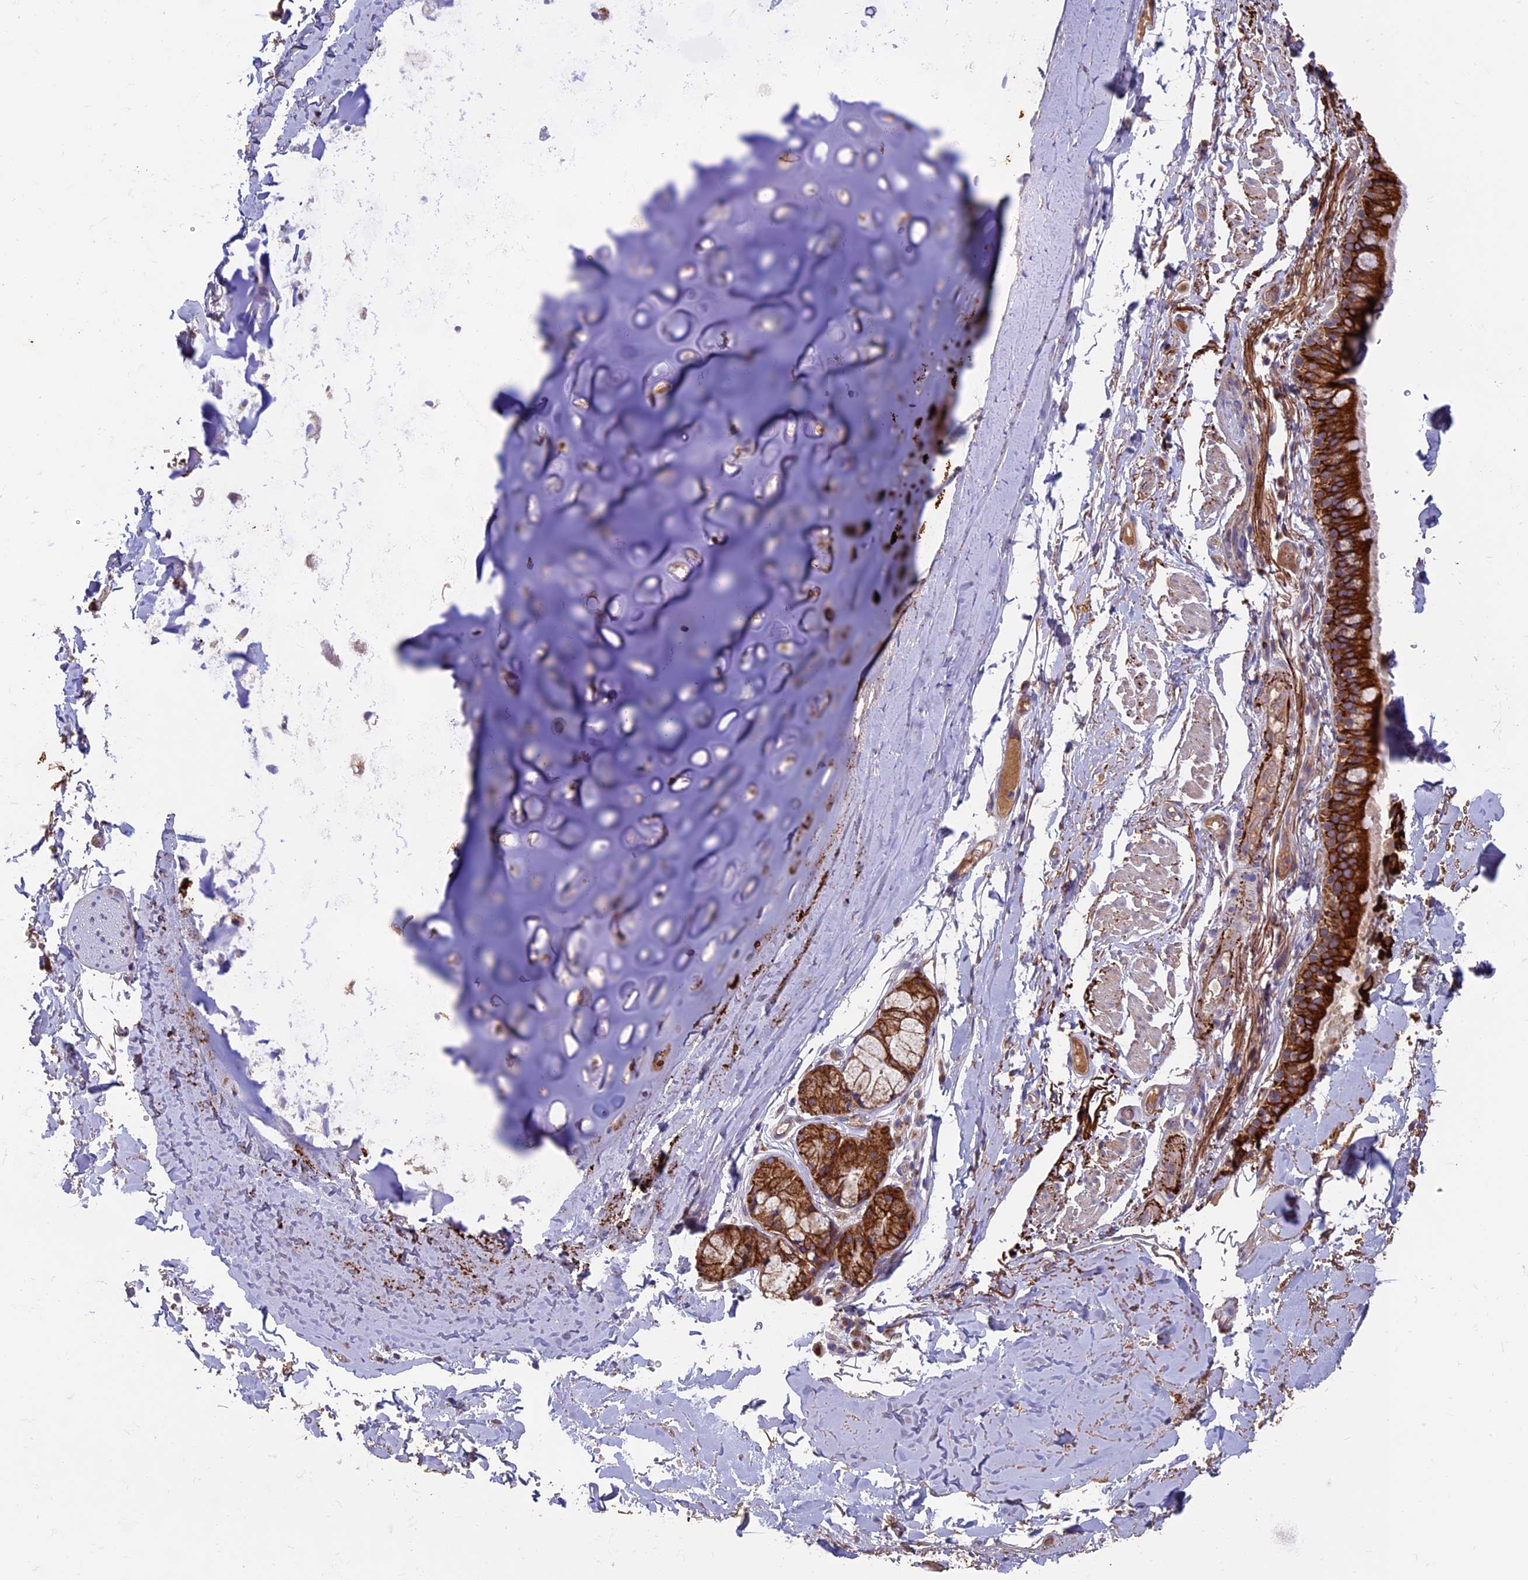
{"staining": {"intensity": "negative", "quantity": "none", "location": "none"}, "tissue": "adipose tissue", "cell_type": "Adipocytes", "image_type": "normal", "snomed": [{"axis": "morphology", "description": "Normal tissue, NOS"}, {"axis": "topography", "description": "Lymph node"}, {"axis": "topography", "description": "Bronchus"}], "caption": "This is an IHC histopathology image of benign adipose tissue. There is no expression in adipocytes.", "gene": "PTPN9", "patient": {"sex": "male", "age": 63}}